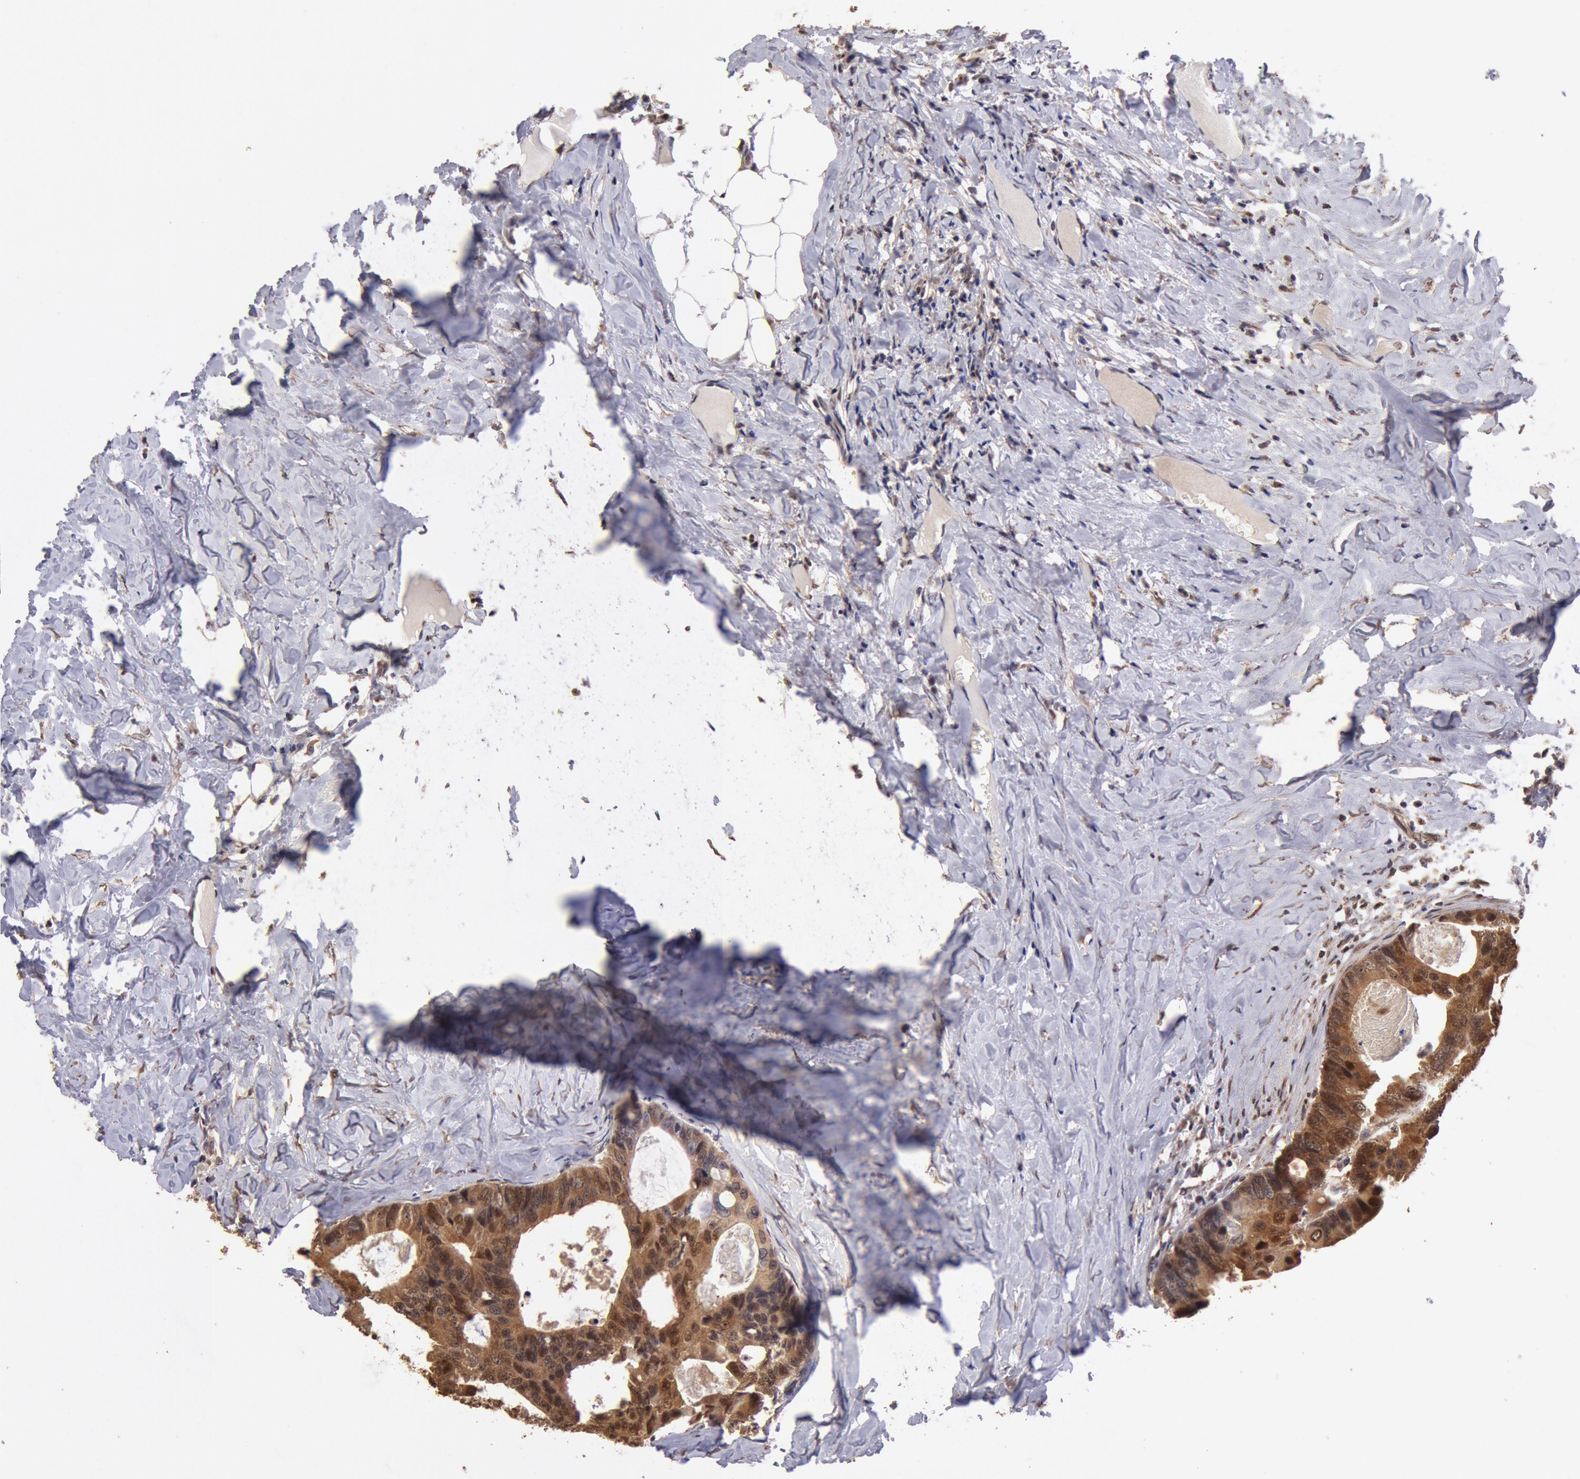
{"staining": {"intensity": "strong", "quantity": ">75%", "location": "cytoplasmic/membranous,nuclear"}, "tissue": "colorectal cancer", "cell_type": "Tumor cells", "image_type": "cancer", "snomed": [{"axis": "morphology", "description": "Adenocarcinoma, NOS"}, {"axis": "topography", "description": "Colon"}], "caption": "Brown immunohistochemical staining in adenocarcinoma (colorectal) displays strong cytoplasmic/membranous and nuclear staining in approximately >75% of tumor cells.", "gene": "COMT", "patient": {"sex": "female", "age": 55}}